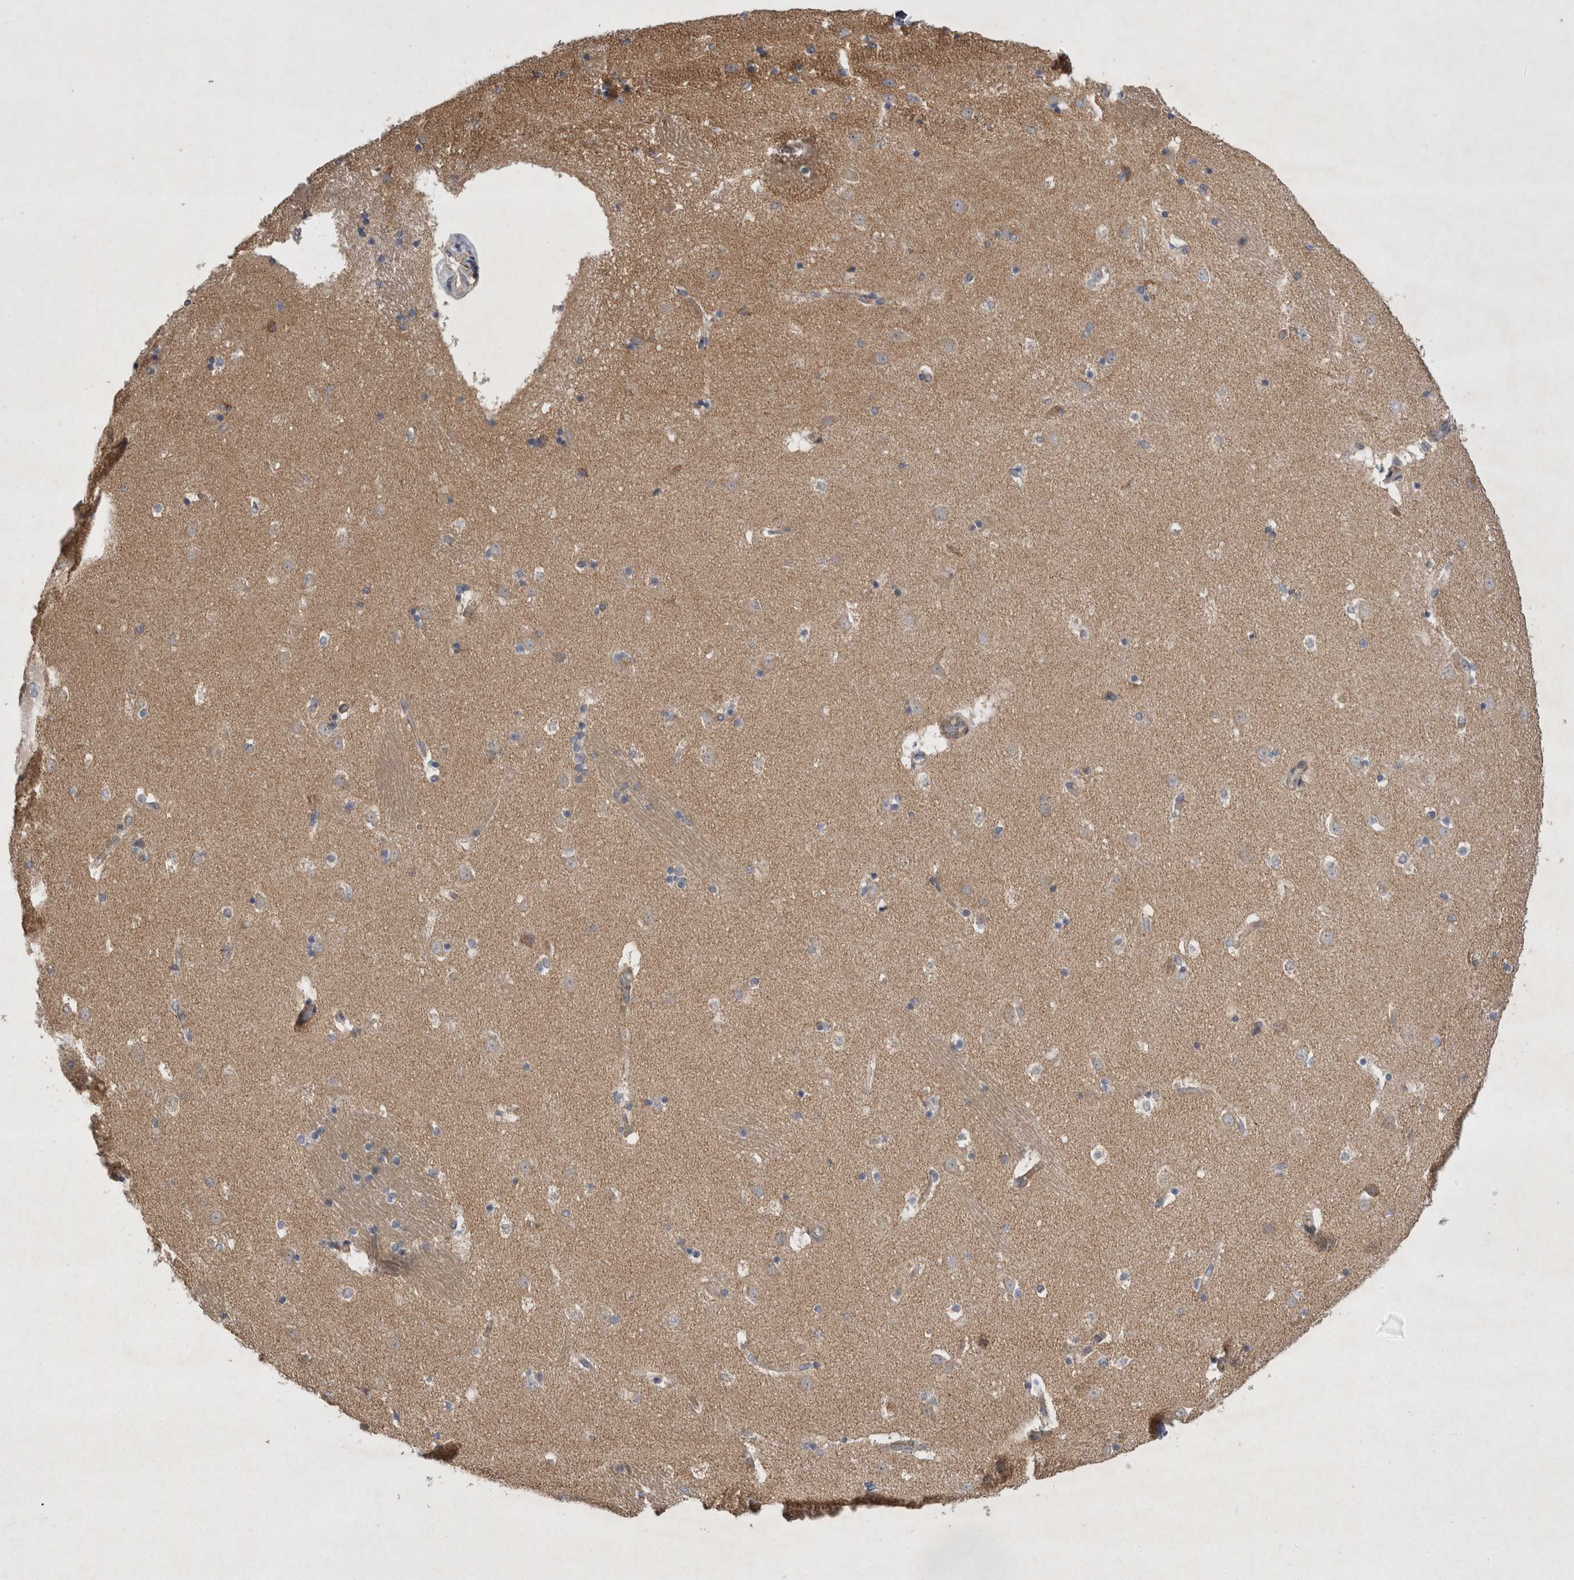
{"staining": {"intensity": "moderate", "quantity": "<25%", "location": "cytoplasmic/membranous"}, "tissue": "caudate", "cell_type": "Glial cells", "image_type": "normal", "snomed": [{"axis": "morphology", "description": "Normal tissue, NOS"}, {"axis": "topography", "description": "Lateral ventricle wall"}], "caption": "A histopathology image of human caudate stained for a protein displays moderate cytoplasmic/membranous brown staining in glial cells.", "gene": "TSPOAP1", "patient": {"sex": "male", "age": 45}}